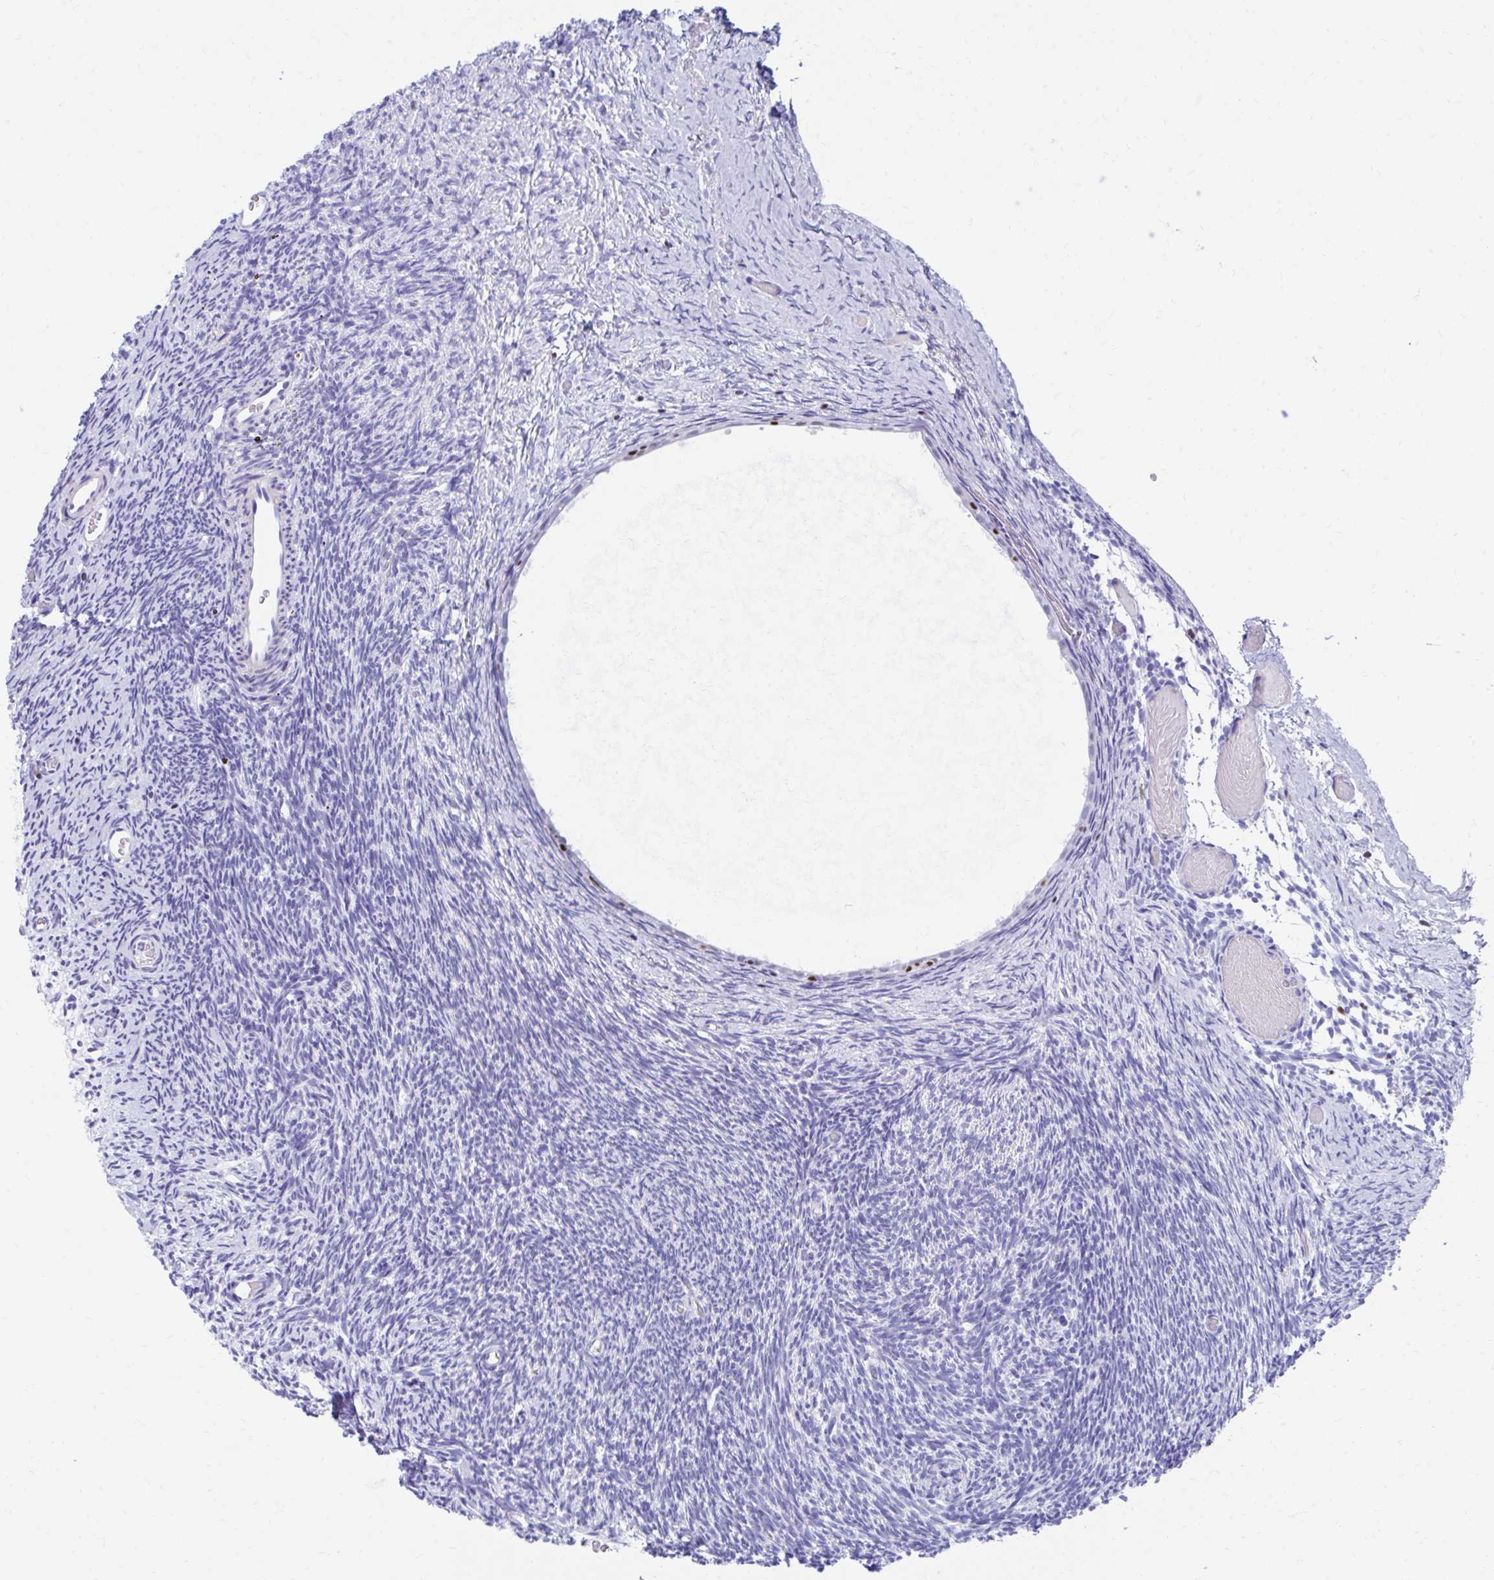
{"staining": {"intensity": "negative", "quantity": "none", "location": "none"}, "tissue": "ovary", "cell_type": "Follicle cells", "image_type": "normal", "snomed": [{"axis": "morphology", "description": "Normal tissue, NOS"}, {"axis": "topography", "description": "Ovary"}], "caption": "Photomicrograph shows no protein staining in follicle cells of unremarkable ovary.", "gene": "RUNX3", "patient": {"sex": "female", "age": 39}}